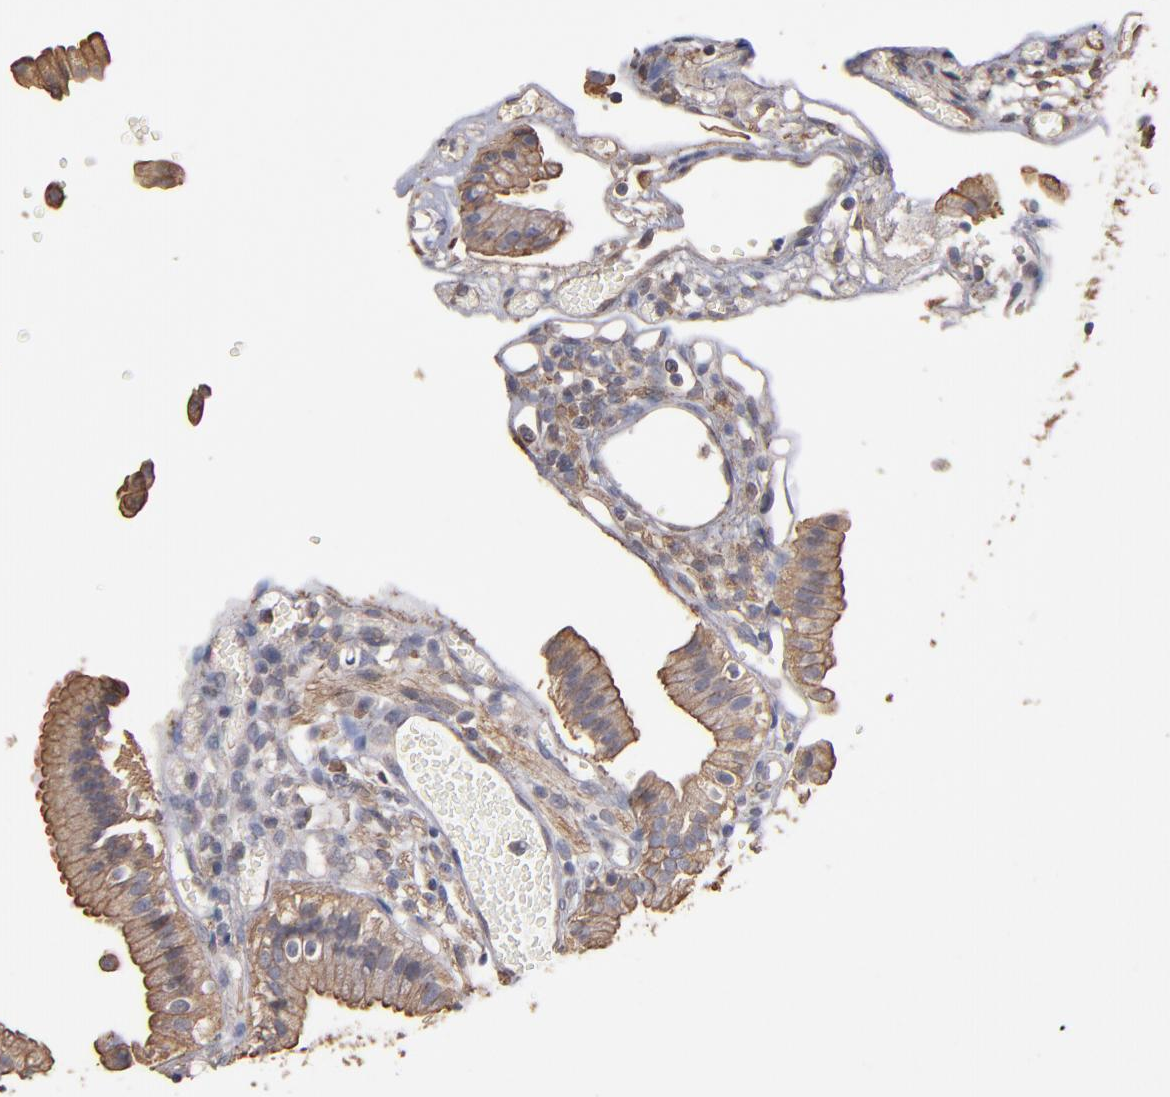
{"staining": {"intensity": "weak", "quantity": ">75%", "location": "cytoplasmic/membranous"}, "tissue": "gallbladder", "cell_type": "Glandular cells", "image_type": "normal", "snomed": [{"axis": "morphology", "description": "Normal tissue, NOS"}, {"axis": "topography", "description": "Gallbladder"}], "caption": "Brown immunohistochemical staining in benign gallbladder shows weak cytoplasmic/membranous staining in about >75% of glandular cells.", "gene": "DMD", "patient": {"sex": "male", "age": 65}}